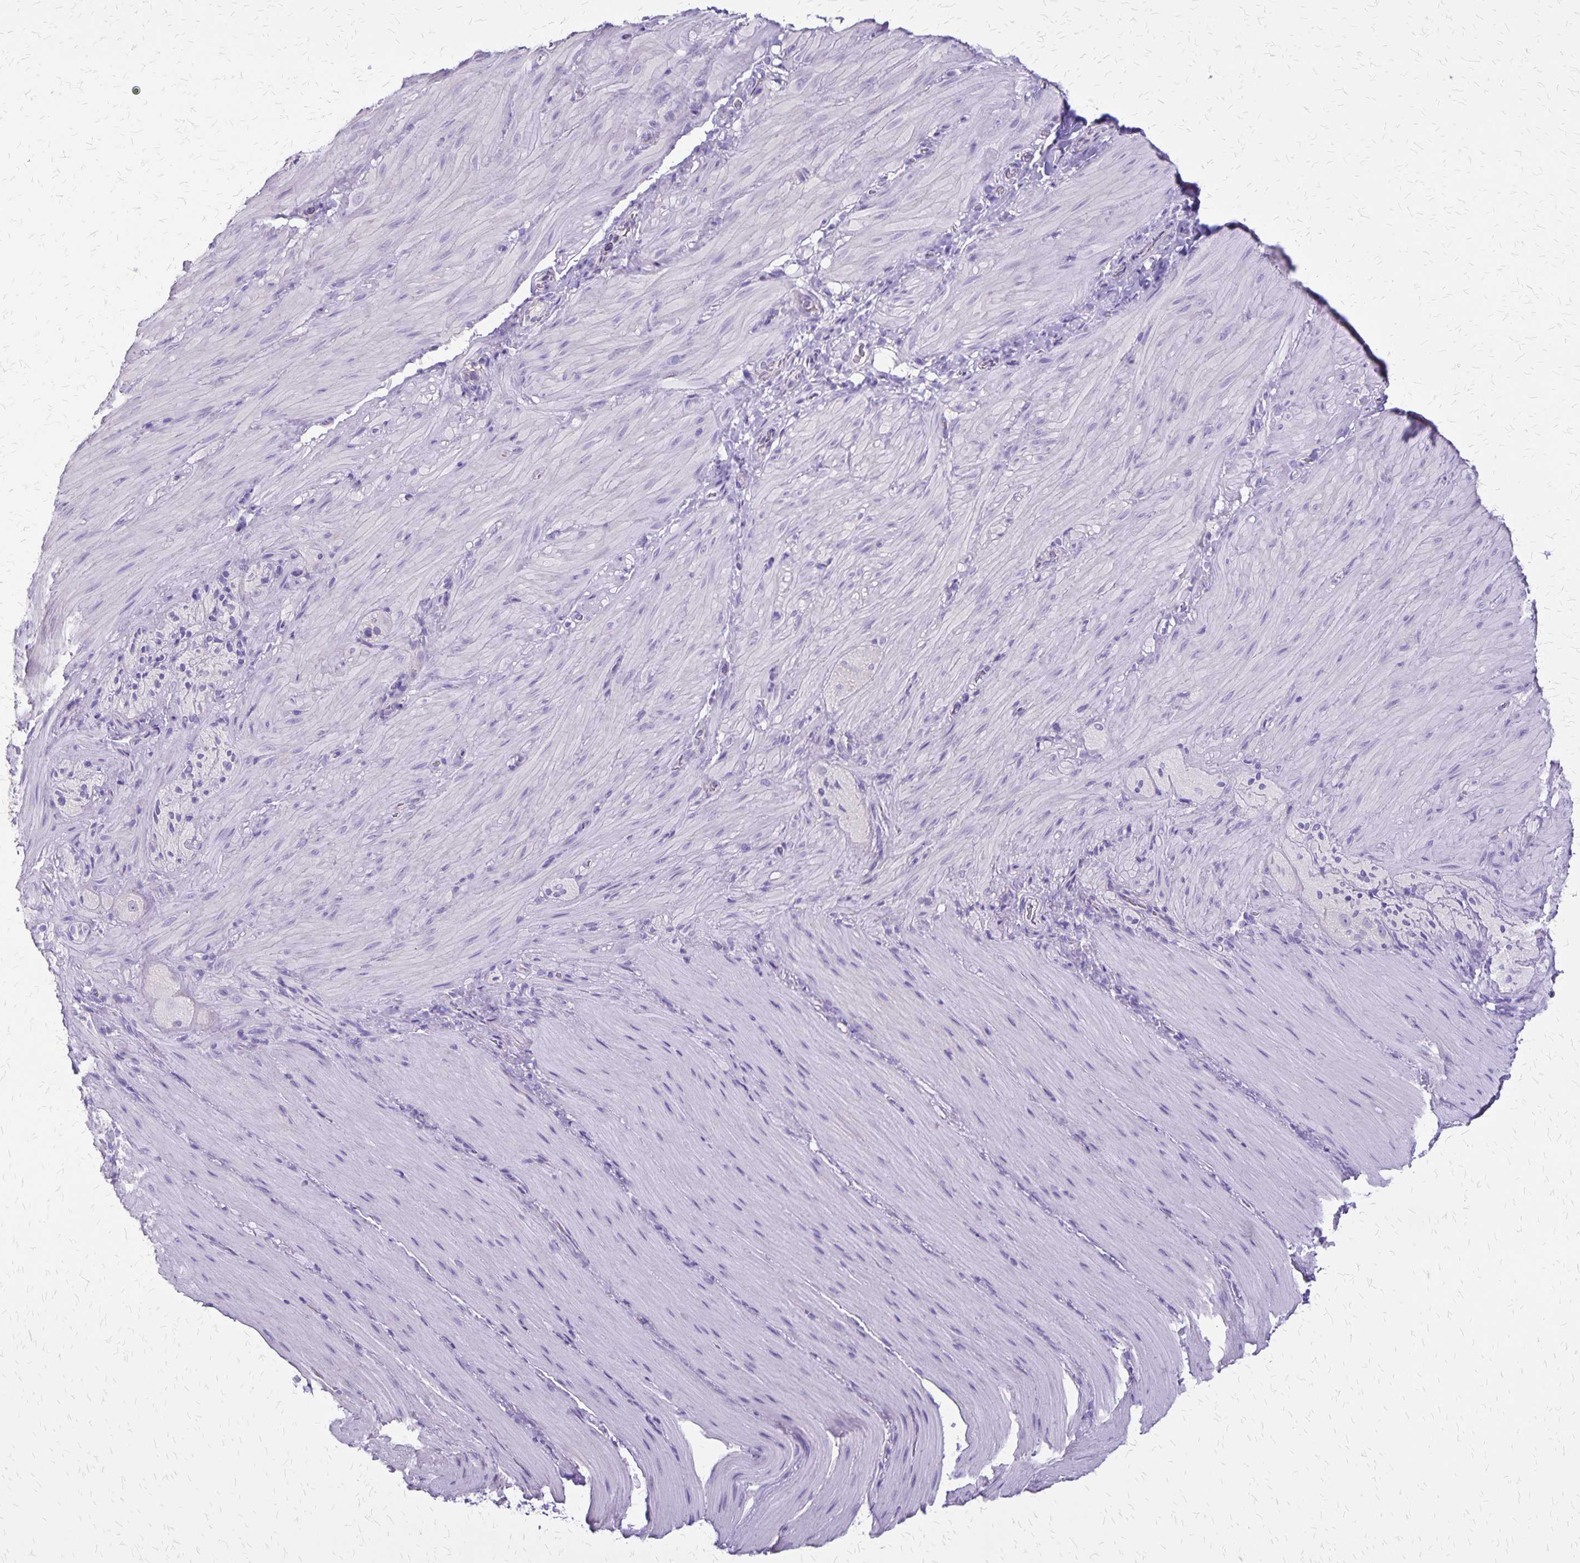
{"staining": {"intensity": "negative", "quantity": "none", "location": "none"}, "tissue": "smooth muscle", "cell_type": "Smooth muscle cells", "image_type": "normal", "snomed": [{"axis": "morphology", "description": "Normal tissue, NOS"}, {"axis": "topography", "description": "Smooth muscle"}, {"axis": "topography", "description": "Colon"}], "caption": "The IHC histopathology image has no significant expression in smooth muscle cells of smooth muscle.", "gene": "SI", "patient": {"sex": "male", "age": 73}}